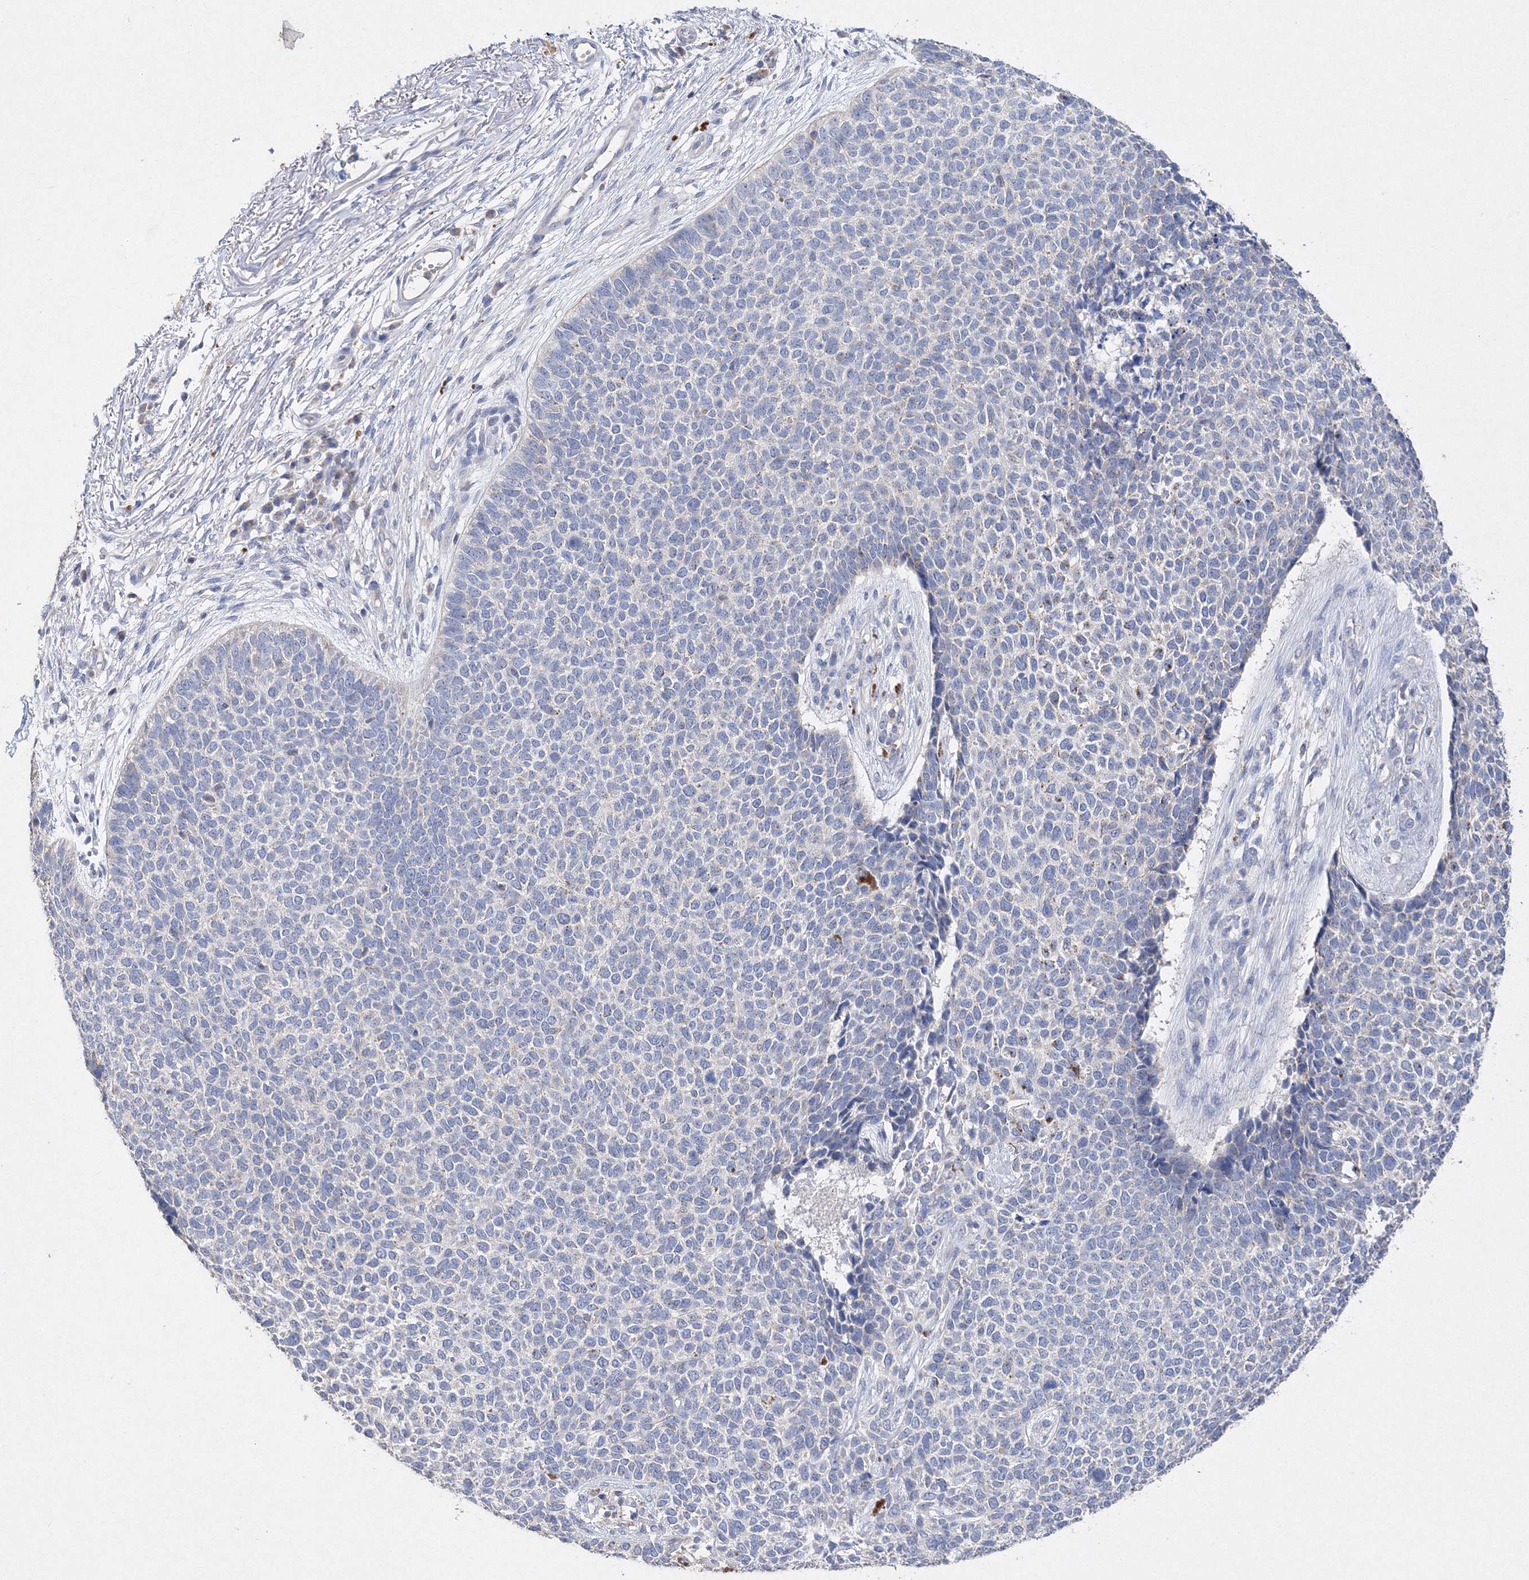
{"staining": {"intensity": "negative", "quantity": "none", "location": "none"}, "tissue": "skin cancer", "cell_type": "Tumor cells", "image_type": "cancer", "snomed": [{"axis": "morphology", "description": "Basal cell carcinoma"}, {"axis": "topography", "description": "Skin"}], "caption": "Tumor cells show no significant staining in skin cancer (basal cell carcinoma).", "gene": "GLS", "patient": {"sex": "female", "age": 84}}